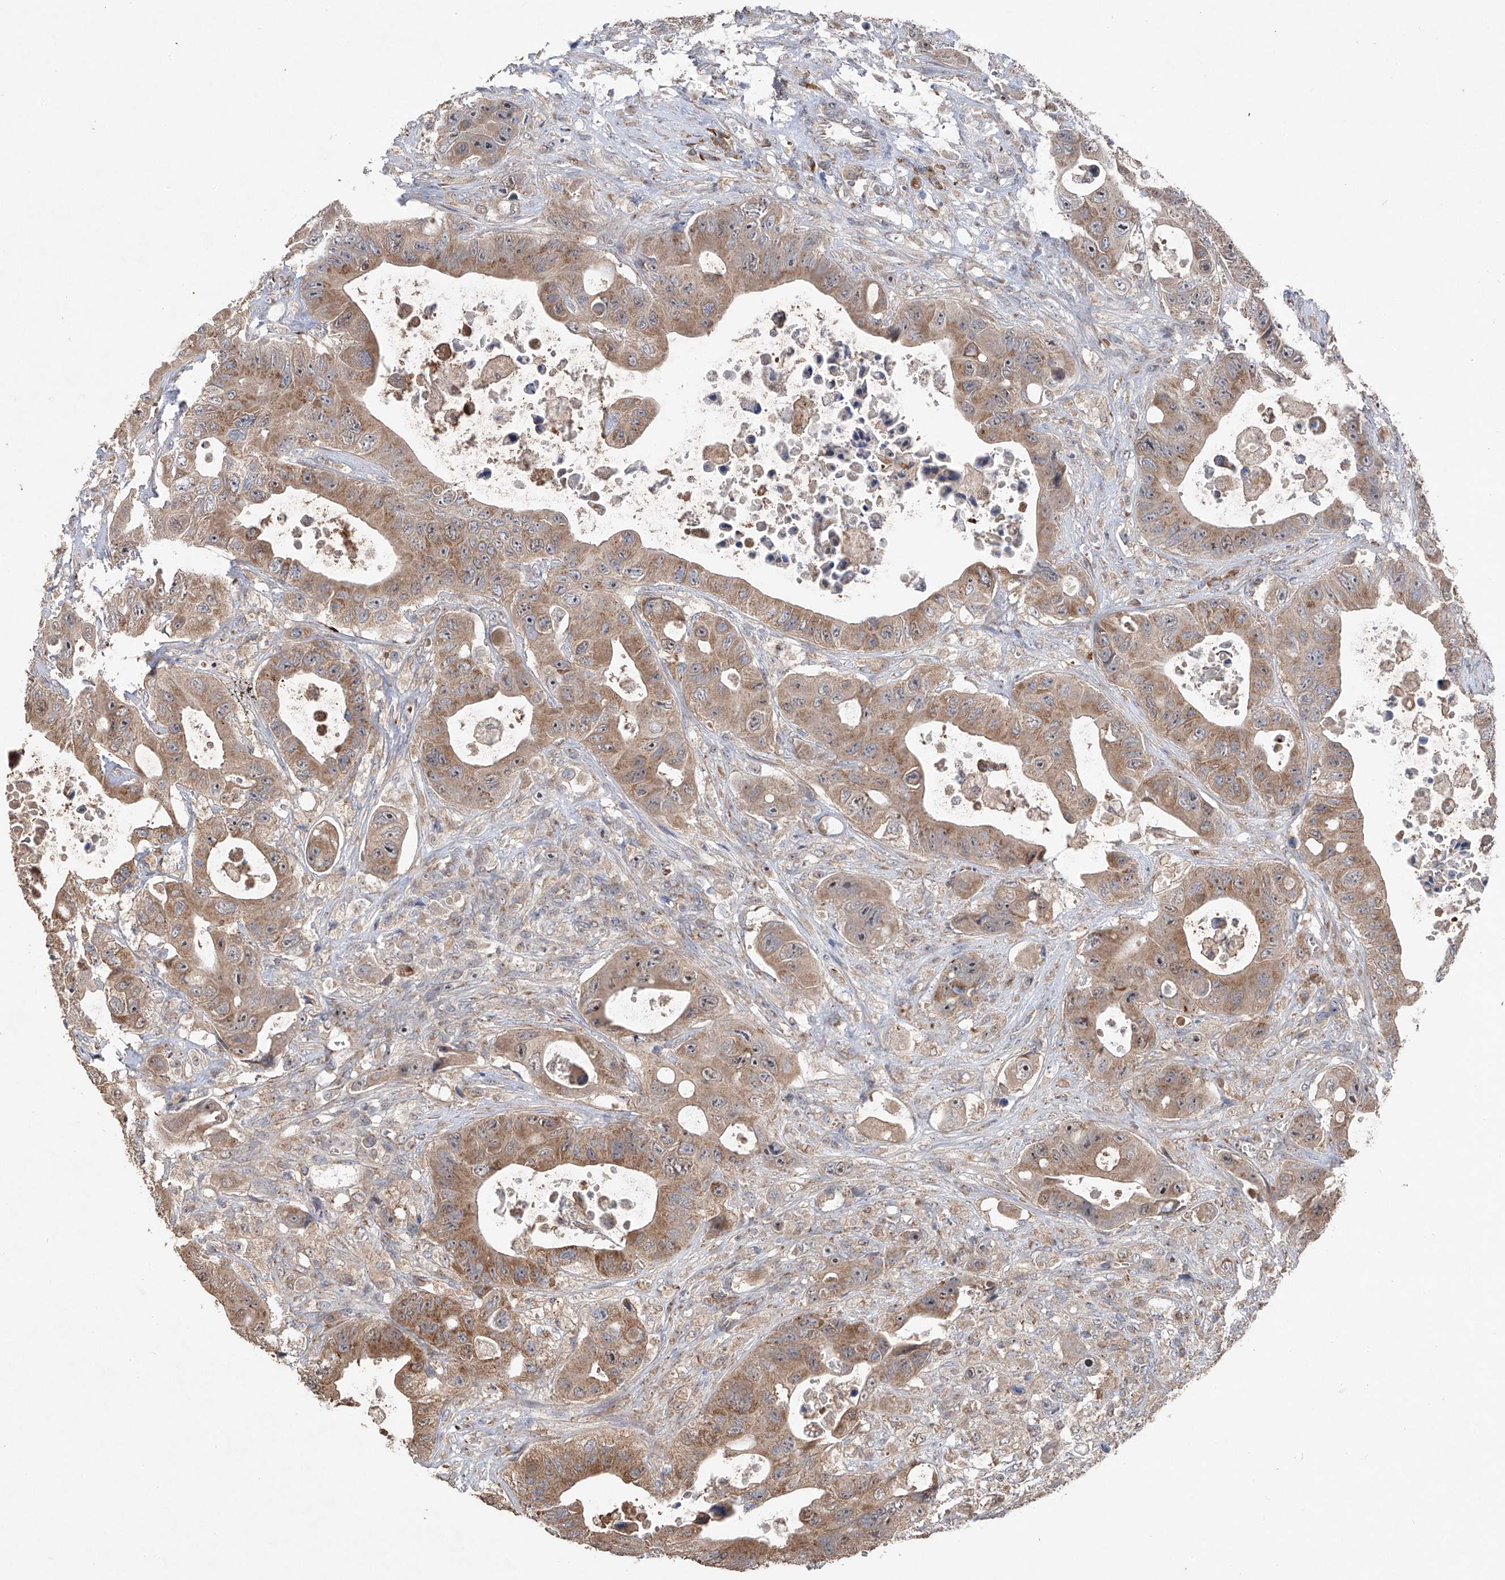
{"staining": {"intensity": "moderate", "quantity": ">75%", "location": "cytoplasmic/membranous"}, "tissue": "colorectal cancer", "cell_type": "Tumor cells", "image_type": "cancer", "snomed": [{"axis": "morphology", "description": "Adenocarcinoma, NOS"}, {"axis": "topography", "description": "Colon"}], "caption": "The image reveals a brown stain indicating the presence of a protein in the cytoplasmic/membranous of tumor cells in adenocarcinoma (colorectal).", "gene": "EDN1", "patient": {"sex": "female", "age": 46}}